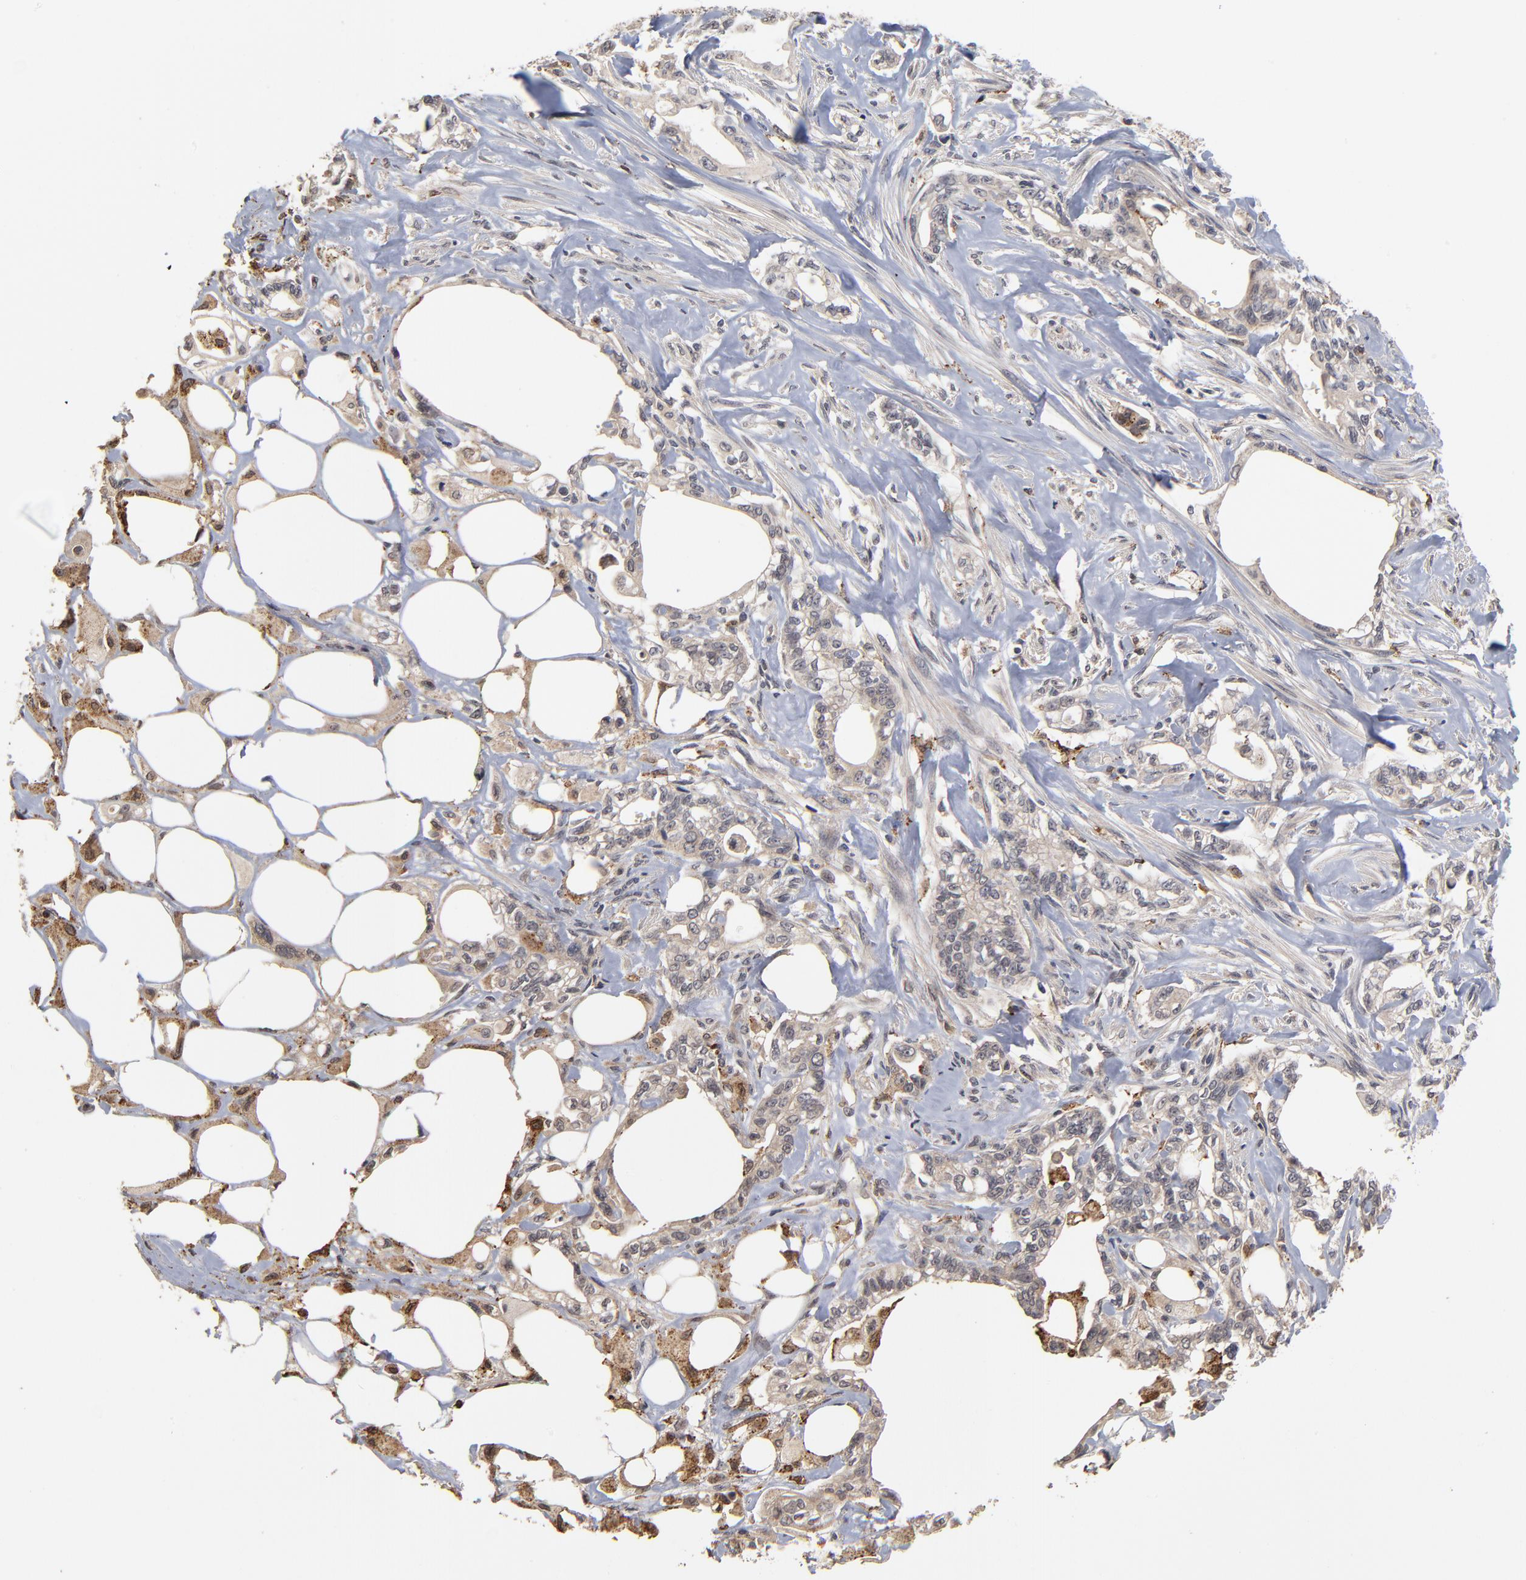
{"staining": {"intensity": "strong", "quantity": ">75%", "location": "cytoplasmic/membranous"}, "tissue": "pancreatic cancer", "cell_type": "Tumor cells", "image_type": "cancer", "snomed": [{"axis": "morphology", "description": "Normal tissue, NOS"}, {"axis": "topography", "description": "Pancreas"}], "caption": "A high-resolution photomicrograph shows IHC staining of pancreatic cancer, which demonstrates strong cytoplasmic/membranous positivity in approximately >75% of tumor cells. The staining was performed using DAB (3,3'-diaminobenzidine) to visualize the protein expression in brown, while the nuclei were stained in blue with hematoxylin (Magnification: 20x).", "gene": "ASB8", "patient": {"sex": "male", "age": 42}}